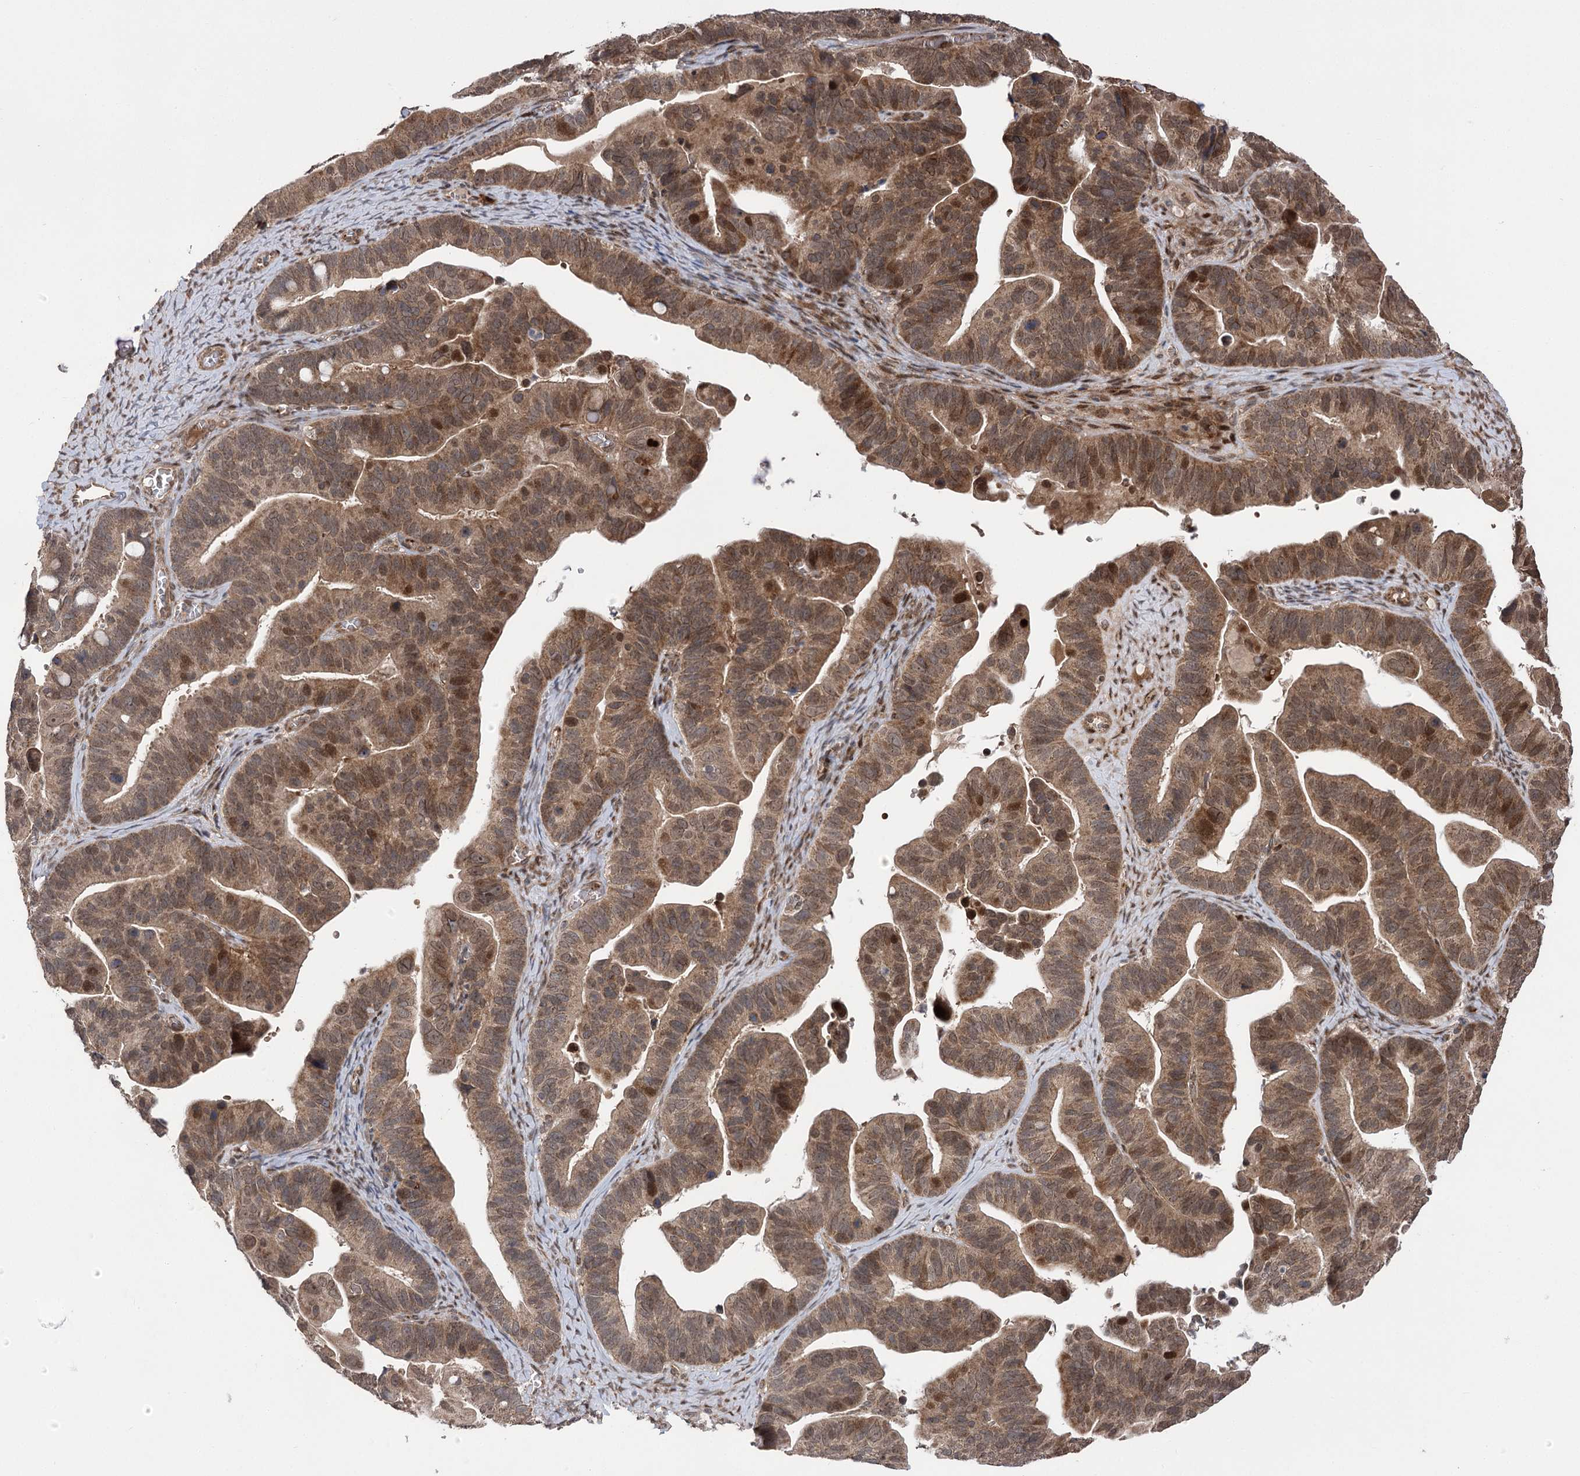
{"staining": {"intensity": "moderate", "quantity": ">75%", "location": "cytoplasmic/membranous,nuclear"}, "tissue": "ovarian cancer", "cell_type": "Tumor cells", "image_type": "cancer", "snomed": [{"axis": "morphology", "description": "Cystadenocarcinoma, serous, NOS"}, {"axis": "topography", "description": "Ovary"}], "caption": "A photomicrograph showing moderate cytoplasmic/membranous and nuclear expression in approximately >75% of tumor cells in ovarian cancer, as visualized by brown immunohistochemical staining.", "gene": "TENM2", "patient": {"sex": "female", "age": 56}}